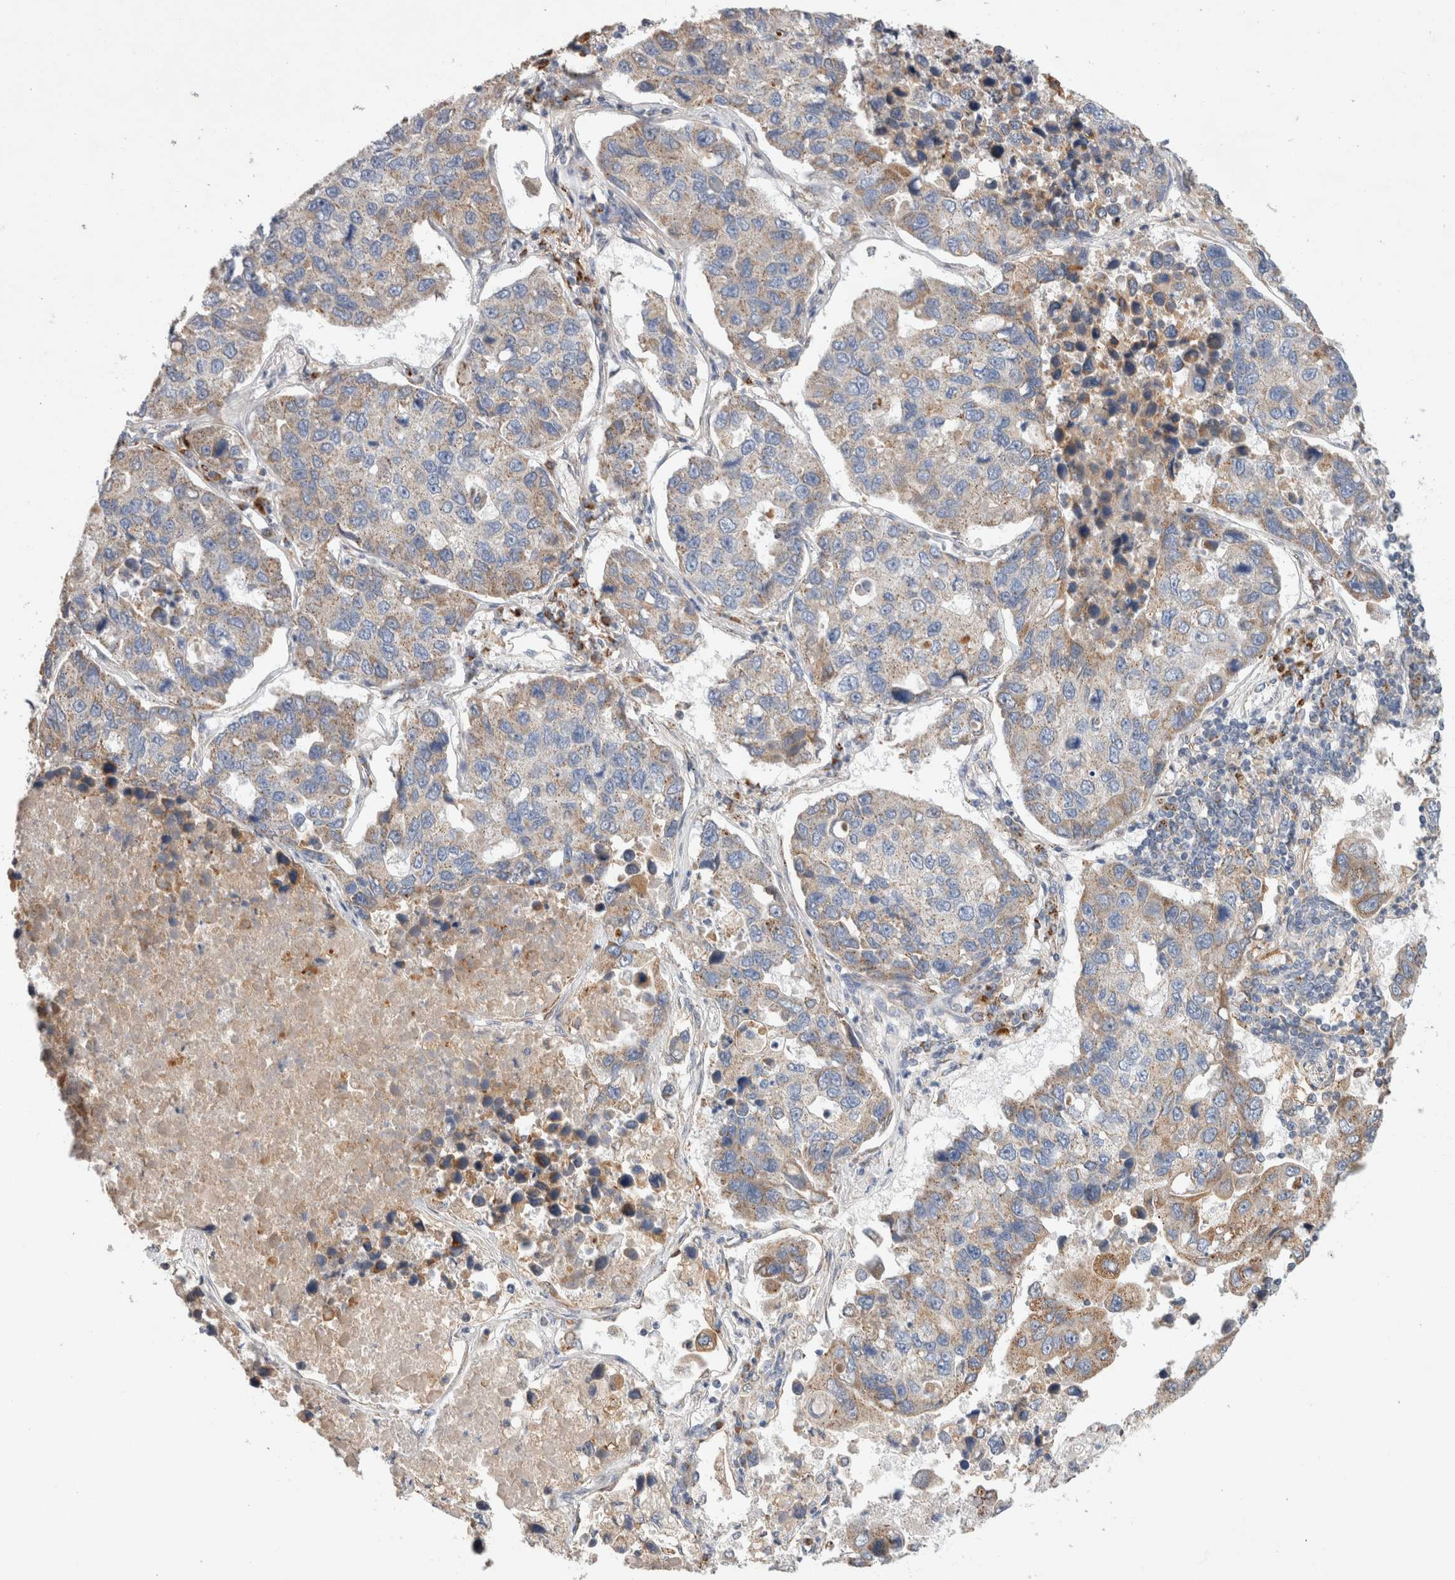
{"staining": {"intensity": "weak", "quantity": "25%-75%", "location": "cytoplasmic/membranous"}, "tissue": "lung cancer", "cell_type": "Tumor cells", "image_type": "cancer", "snomed": [{"axis": "morphology", "description": "Adenocarcinoma, NOS"}, {"axis": "topography", "description": "Lung"}], "caption": "Tumor cells demonstrate weak cytoplasmic/membranous staining in about 25%-75% of cells in adenocarcinoma (lung). Nuclei are stained in blue.", "gene": "IARS2", "patient": {"sex": "male", "age": 64}}